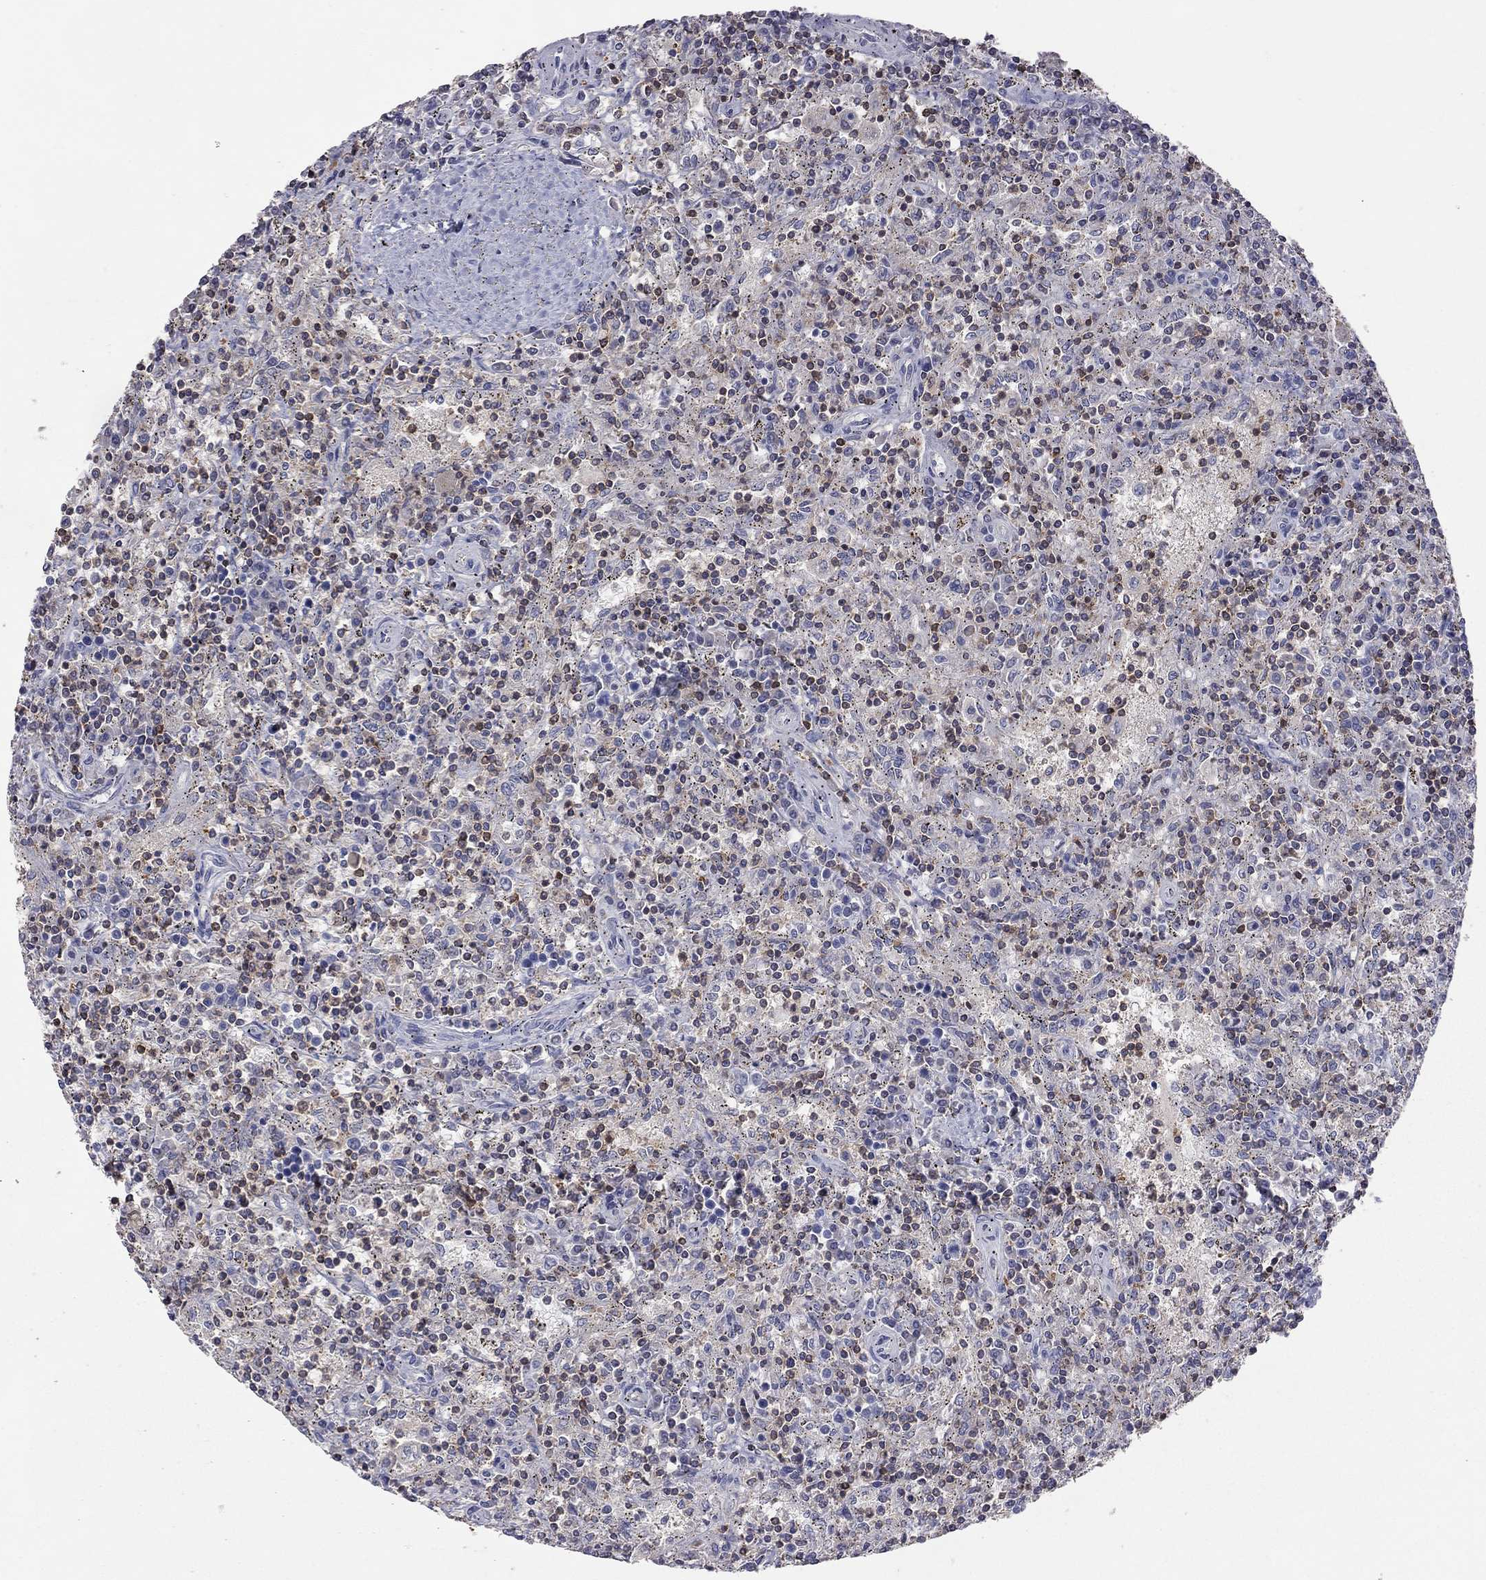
{"staining": {"intensity": "negative", "quantity": "none", "location": "none"}, "tissue": "lymphoma", "cell_type": "Tumor cells", "image_type": "cancer", "snomed": [{"axis": "morphology", "description": "Malignant lymphoma, non-Hodgkin's type, Low grade"}, {"axis": "topography", "description": "Spleen"}], "caption": "Tumor cells are negative for protein expression in human malignant lymphoma, non-Hodgkin's type (low-grade).", "gene": "IPCEF1", "patient": {"sex": "male", "age": 62}}